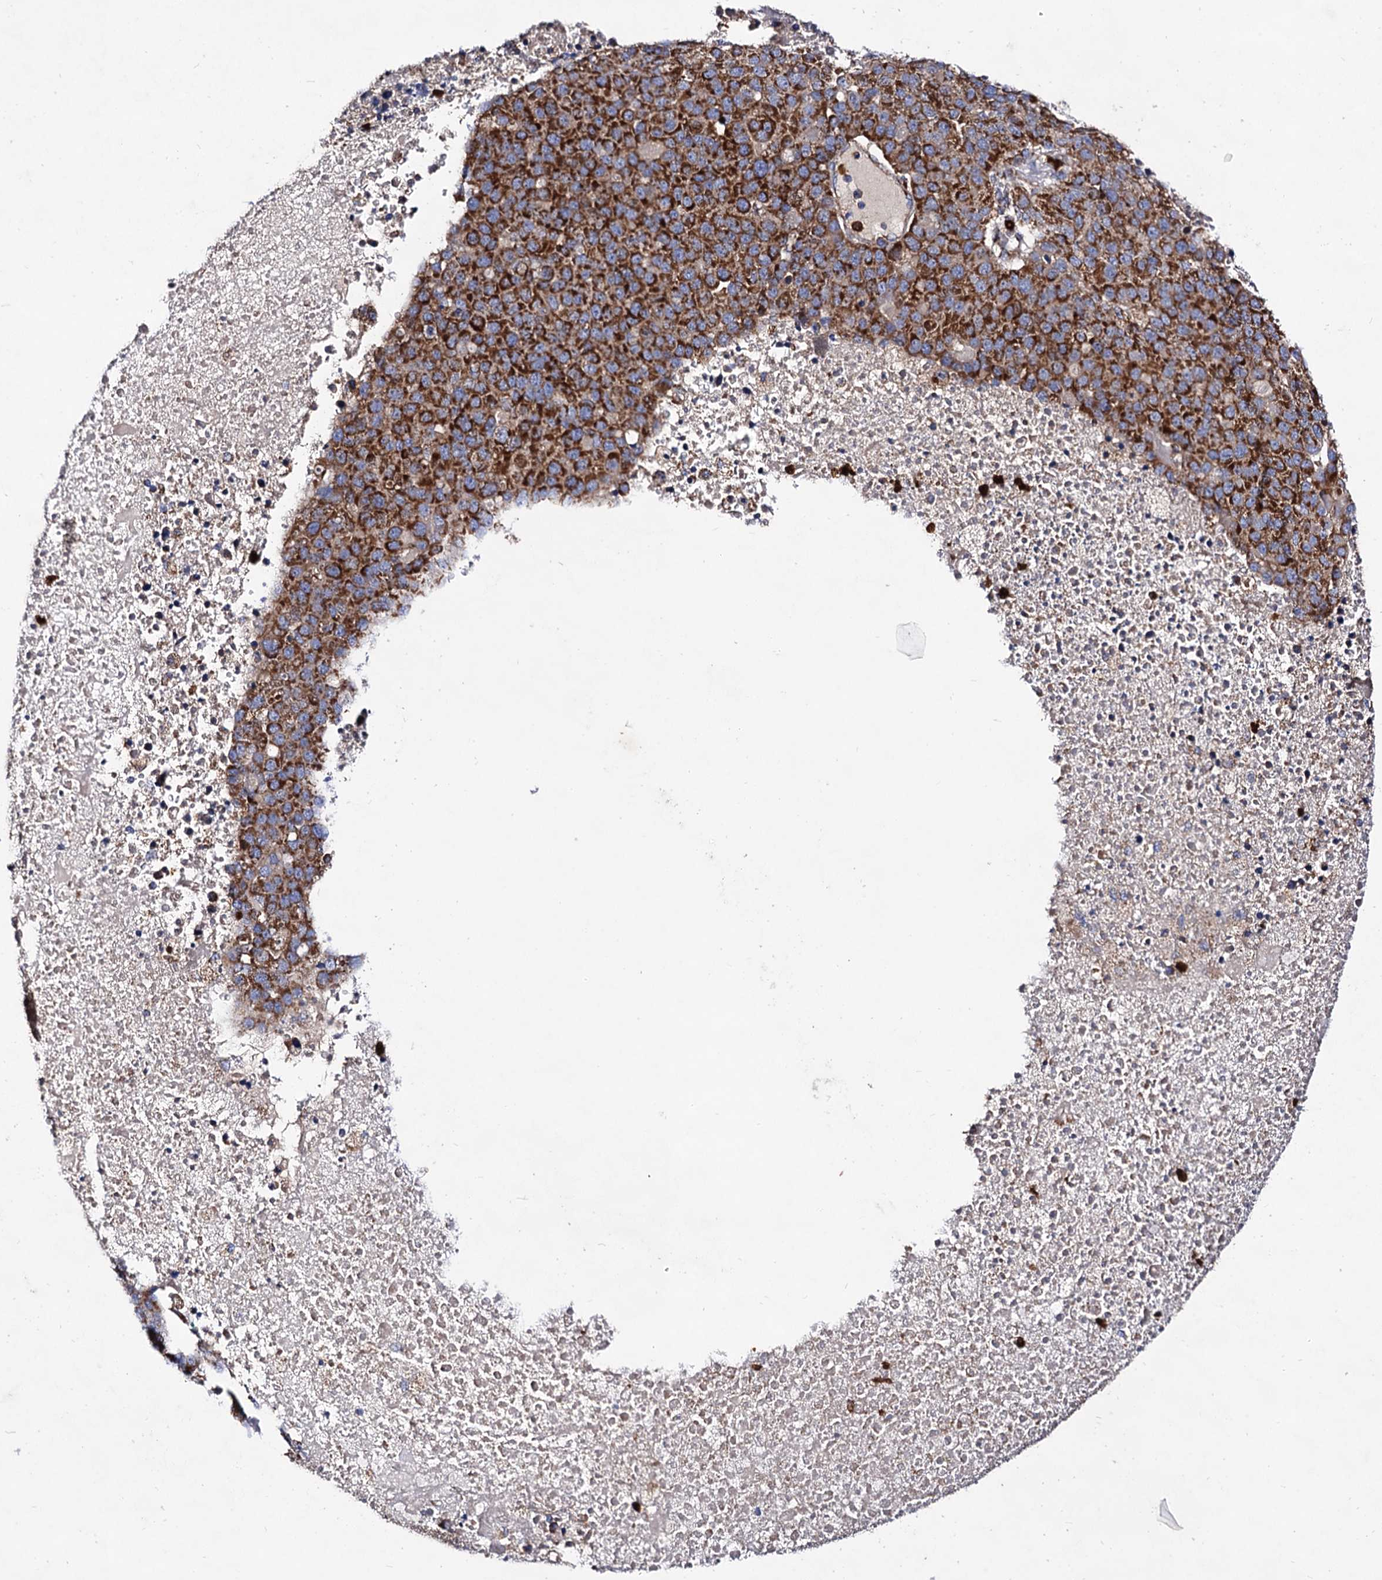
{"staining": {"intensity": "strong", "quantity": ">75%", "location": "cytoplasmic/membranous"}, "tissue": "pancreatic cancer", "cell_type": "Tumor cells", "image_type": "cancer", "snomed": [{"axis": "morphology", "description": "Adenocarcinoma, NOS"}, {"axis": "topography", "description": "Pancreas"}], "caption": "Immunohistochemistry photomicrograph of neoplastic tissue: human pancreatic cancer stained using IHC shows high levels of strong protein expression localized specifically in the cytoplasmic/membranous of tumor cells, appearing as a cytoplasmic/membranous brown color.", "gene": "ACAD9", "patient": {"sex": "female", "age": 61}}